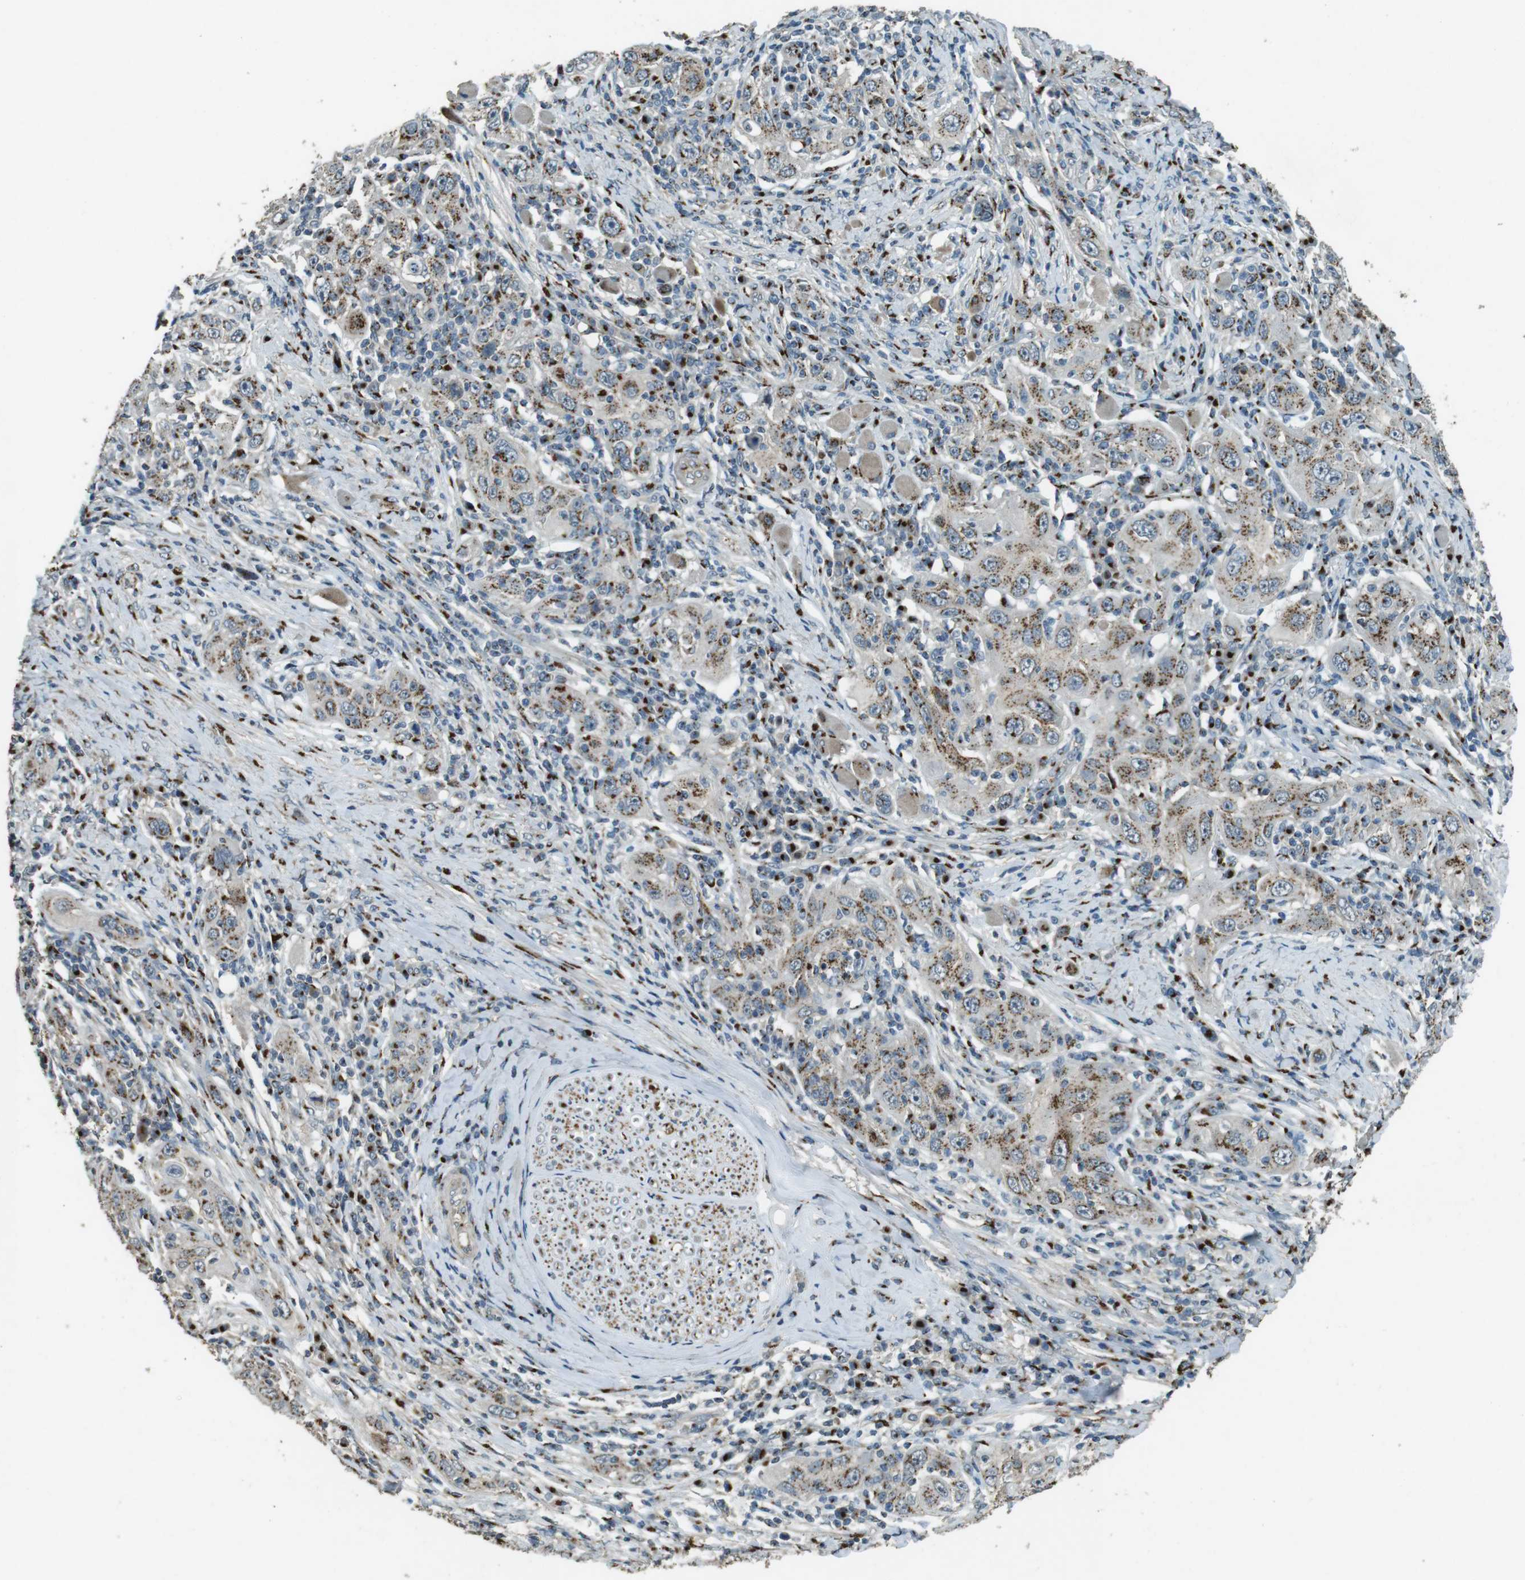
{"staining": {"intensity": "moderate", "quantity": ">75%", "location": "cytoplasmic/membranous"}, "tissue": "skin cancer", "cell_type": "Tumor cells", "image_type": "cancer", "snomed": [{"axis": "morphology", "description": "Squamous cell carcinoma, NOS"}, {"axis": "topography", "description": "Skin"}], "caption": "A brown stain shows moderate cytoplasmic/membranous staining of a protein in skin cancer tumor cells. (brown staining indicates protein expression, while blue staining denotes nuclei).", "gene": "TMEM115", "patient": {"sex": "female", "age": 88}}